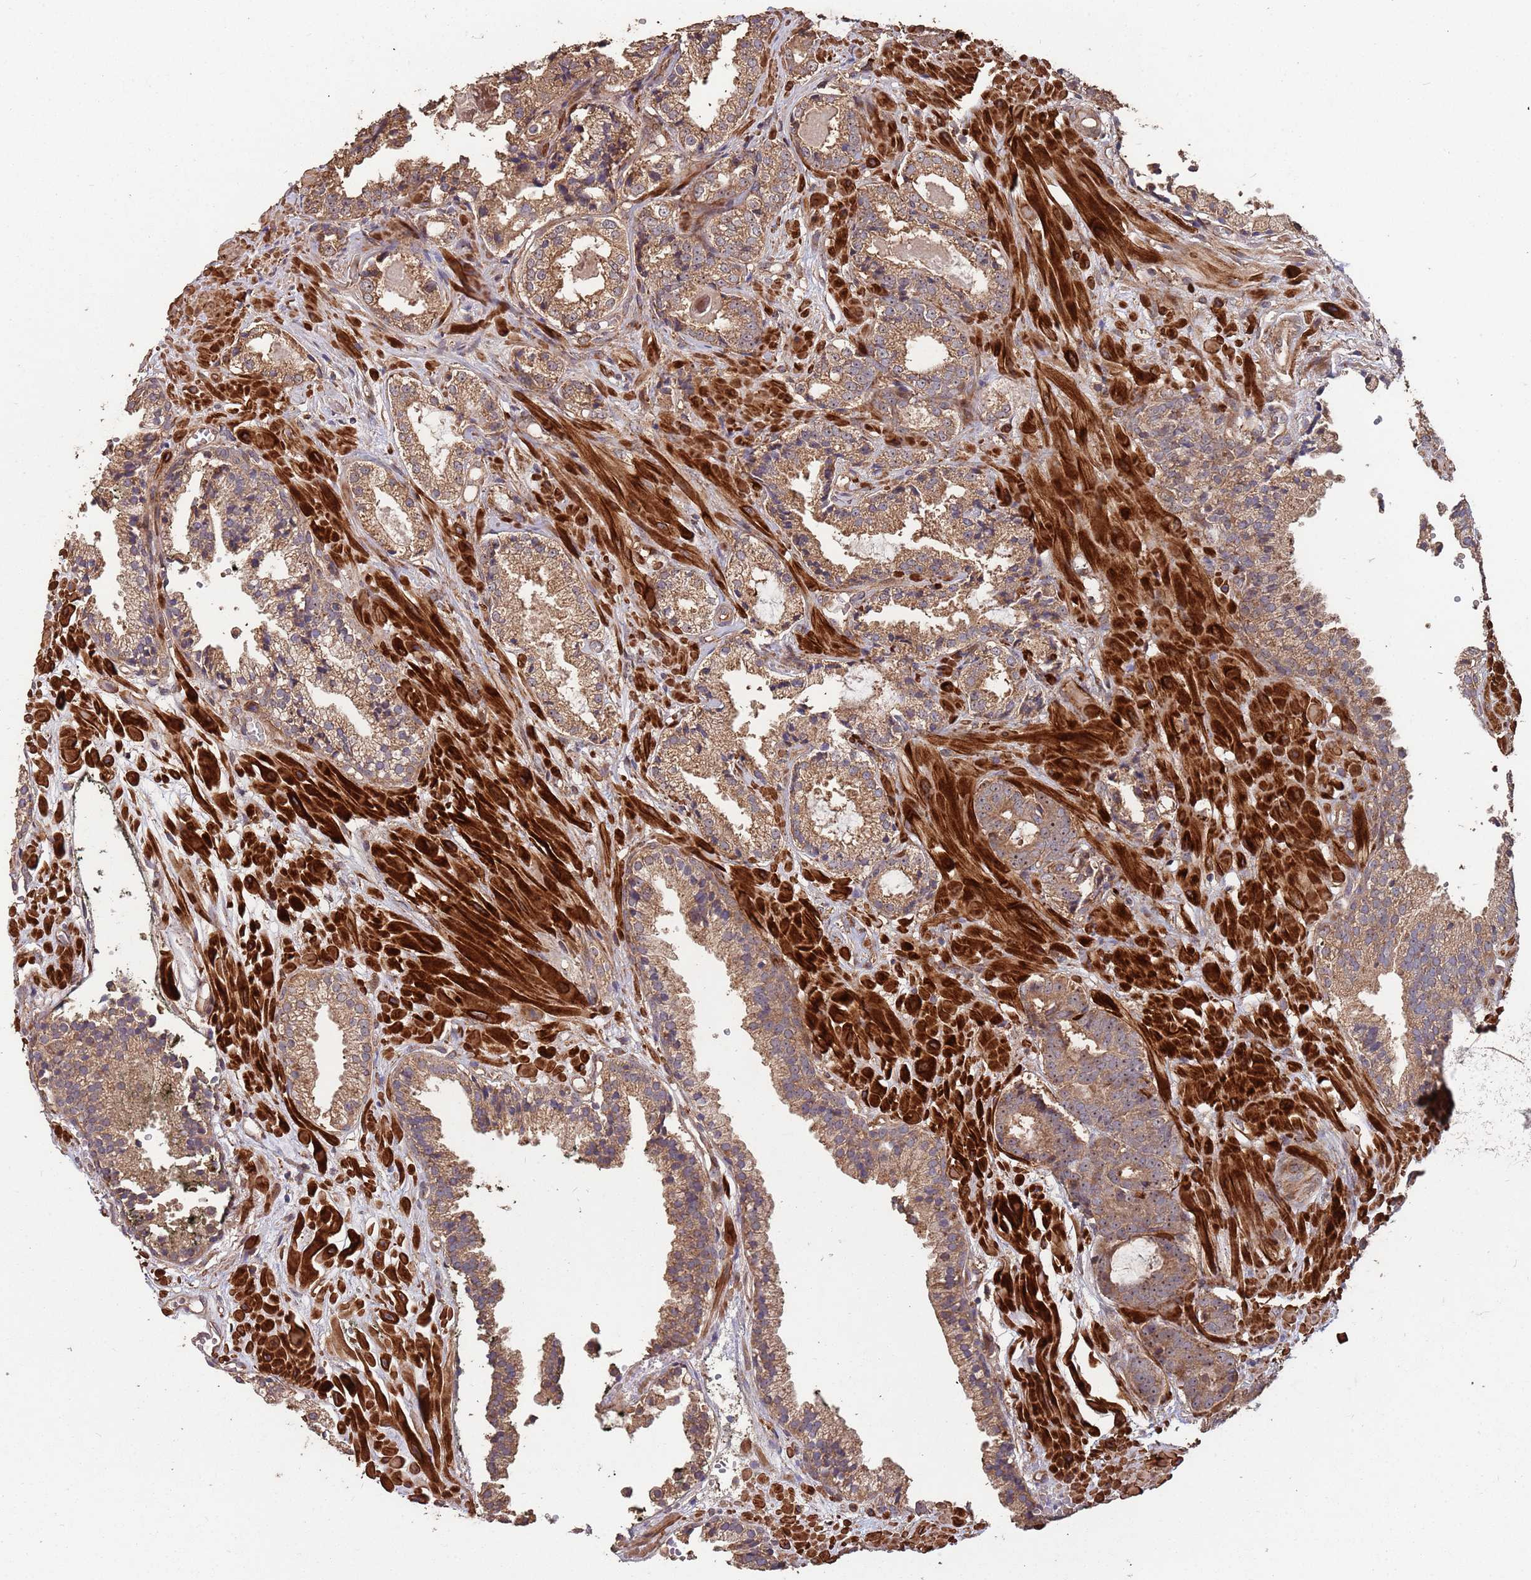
{"staining": {"intensity": "moderate", "quantity": ">75%", "location": "cytoplasmic/membranous"}, "tissue": "prostate cancer", "cell_type": "Tumor cells", "image_type": "cancer", "snomed": [{"axis": "morphology", "description": "Adenocarcinoma, High grade"}, {"axis": "topography", "description": "Prostate"}], "caption": "An IHC histopathology image of neoplastic tissue is shown. Protein staining in brown shows moderate cytoplasmic/membranous positivity in high-grade adenocarcinoma (prostate) within tumor cells.", "gene": "ZNF428", "patient": {"sex": "male", "age": 71}}